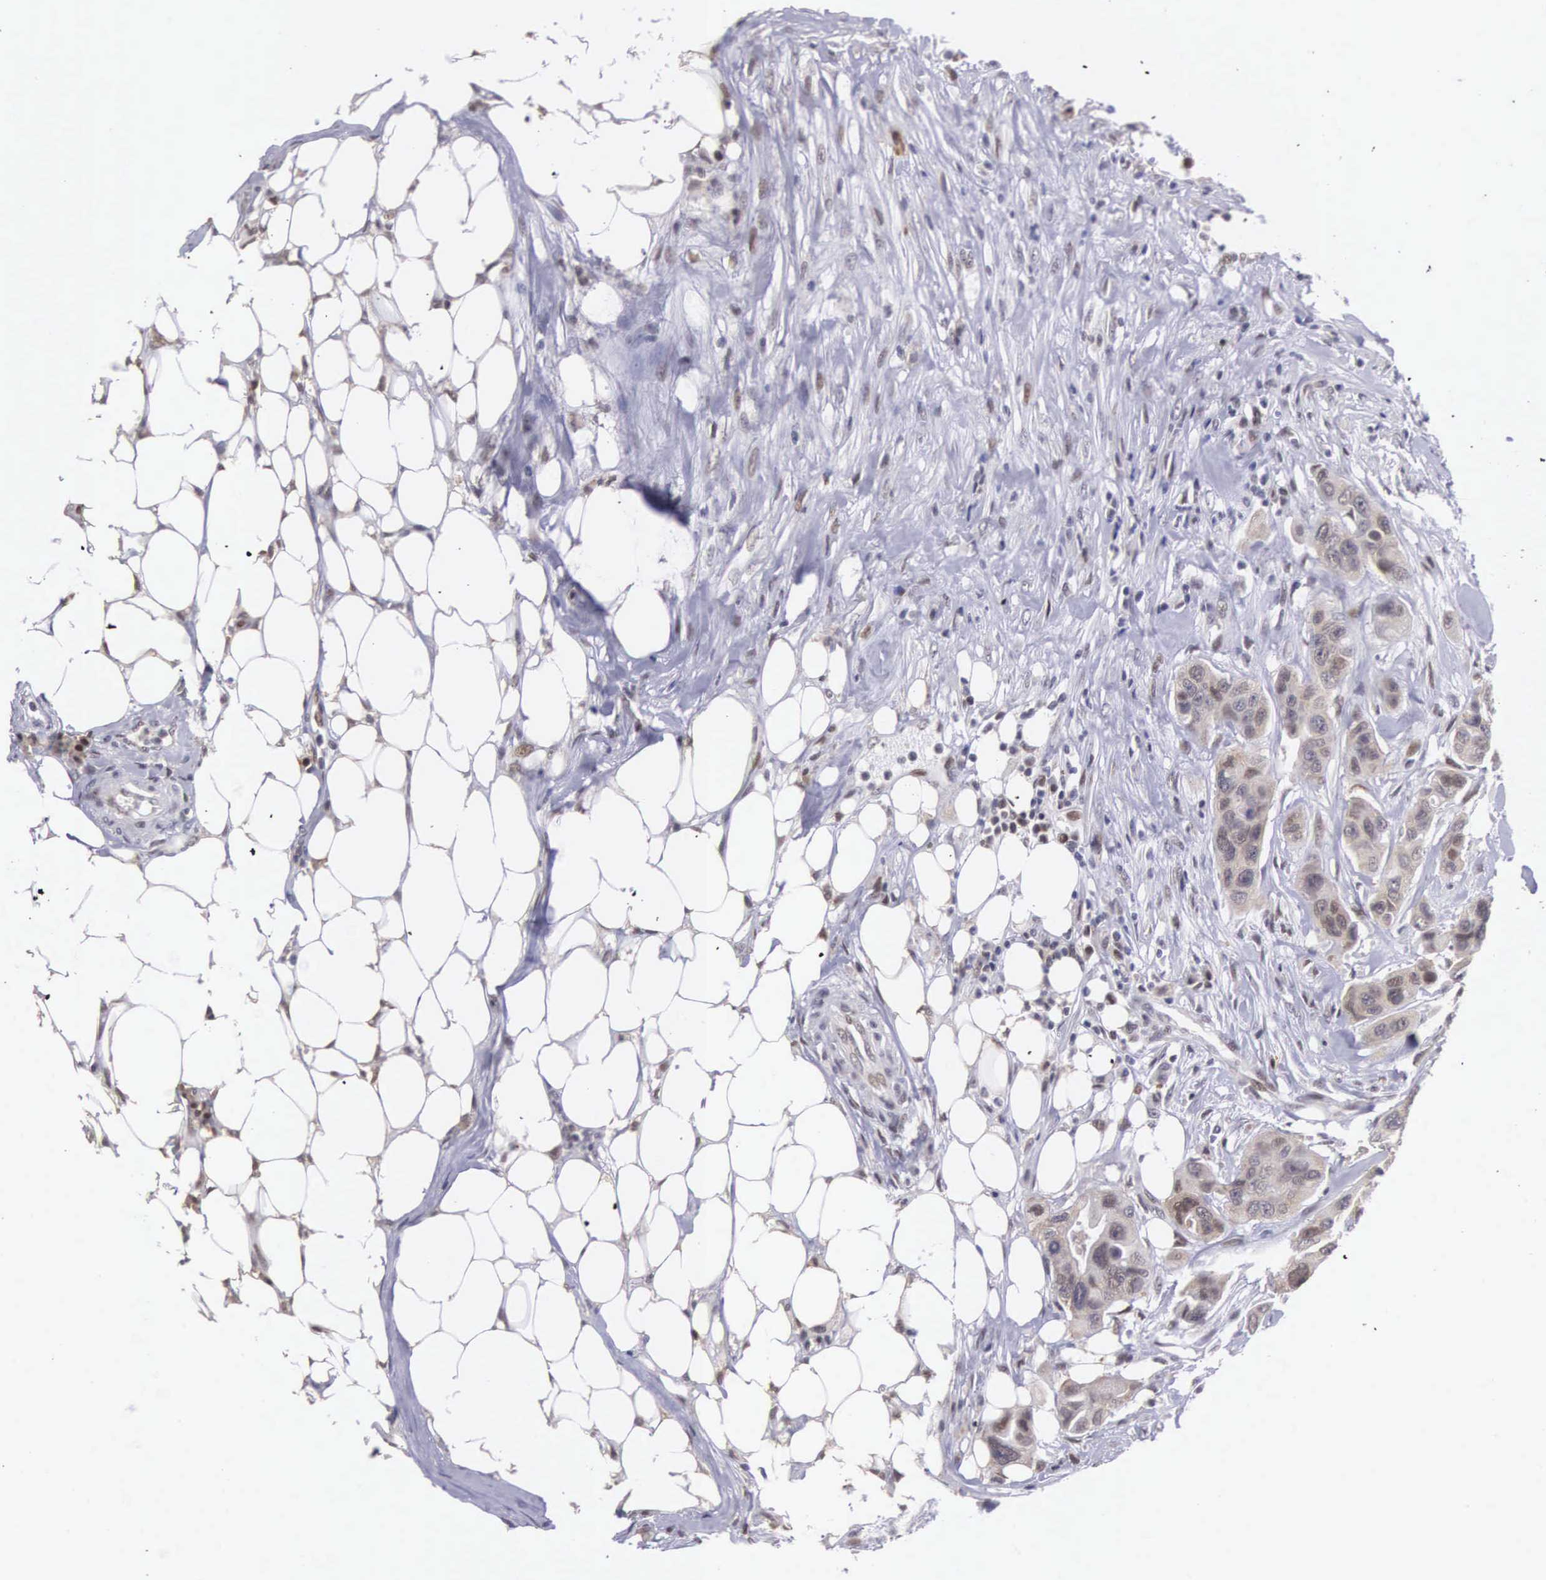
{"staining": {"intensity": "weak", "quantity": ">75%", "location": "cytoplasmic/membranous"}, "tissue": "colorectal cancer", "cell_type": "Tumor cells", "image_type": "cancer", "snomed": [{"axis": "morphology", "description": "Adenocarcinoma, NOS"}, {"axis": "topography", "description": "Colon"}], "caption": "Colorectal adenocarcinoma stained for a protein exhibits weak cytoplasmic/membranous positivity in tumor cells. Using DAB (brown) and hematoxylin (blue) stains, captured at high magnification using brightfield microscopy.", "gene": "SLC25A21", "patient": {"sex": "female", "age": 70}}